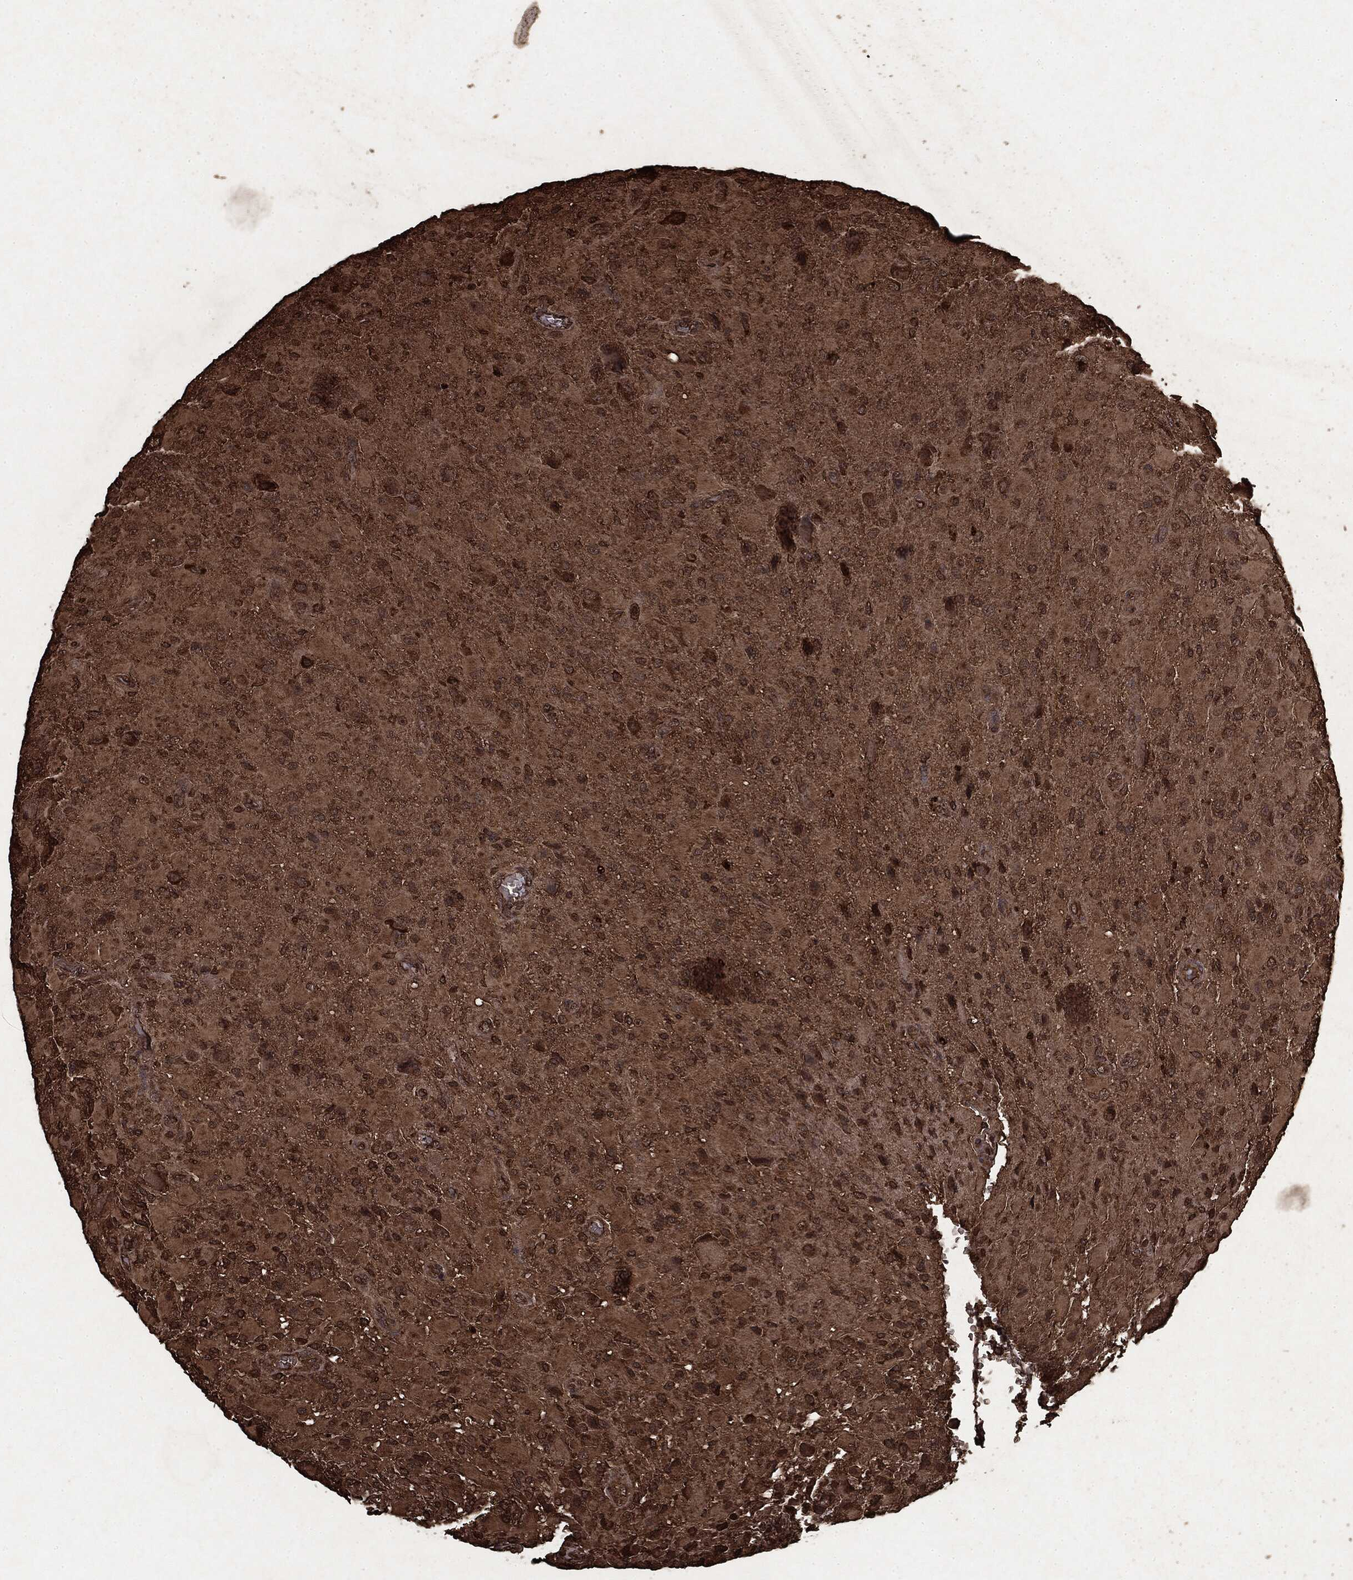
{"staining": {"intensity": "moderate", "quantity": ">75%", "location": "cytoplasmic/membranous"}, "tissue": "glioma", "cell_type": "Tumor cells", "image_type": "cancer", "snomed": [{"axis": "morphology", "description": "Glioma, malignant, High grade"}, {"axis": "topography", "description": "Cerebral cortex"}], "caption": "Human malignant high-grade glioma stained with a brown dye shows moderate cytoplasmic/membranous positive positivity in approximately >75% of tumor cells.", "gene": "ARAF", "patient": {"sex": "male", "age": 35}}